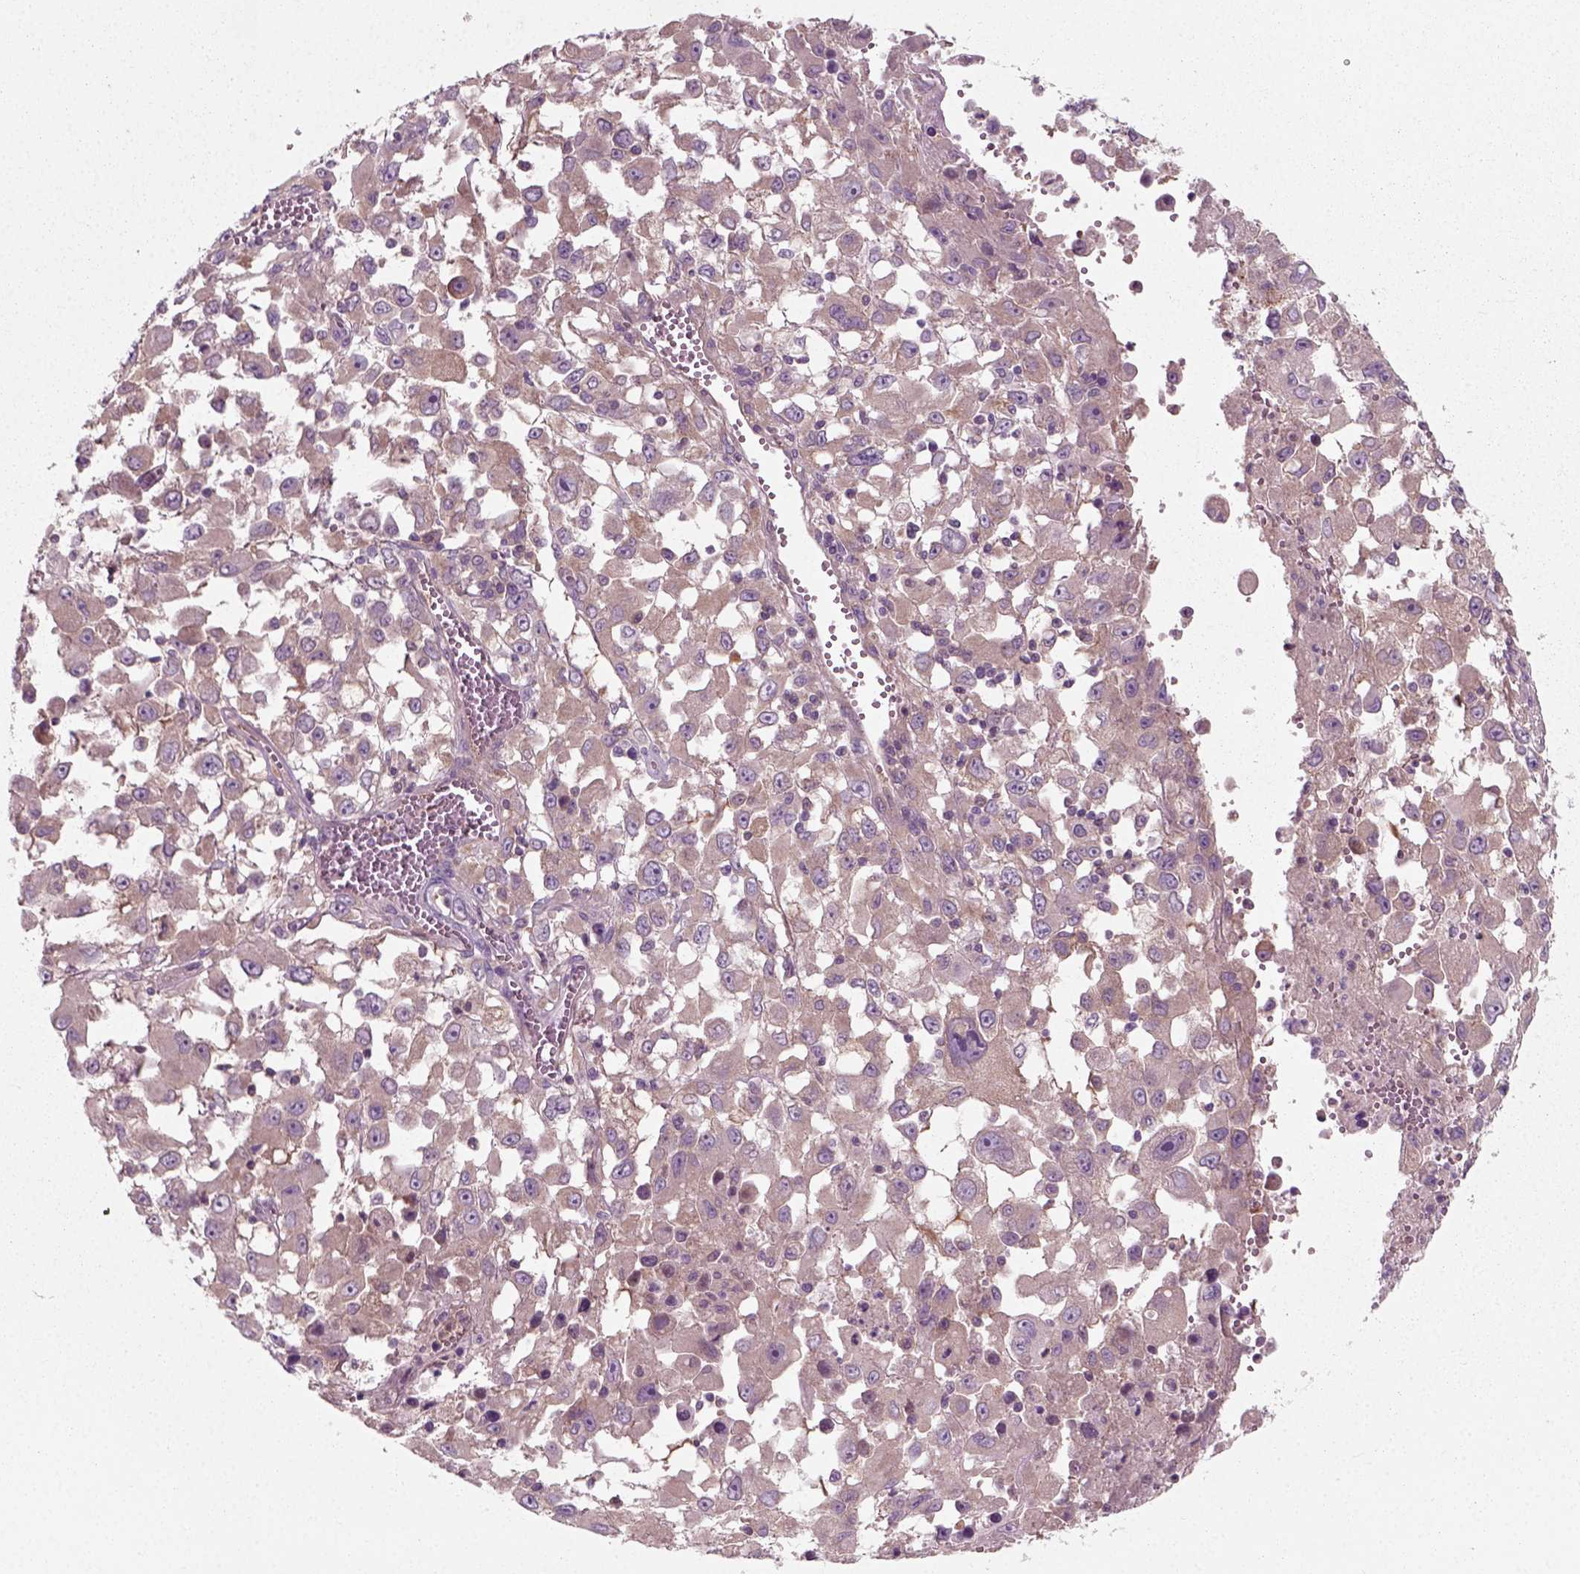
{"staining": {"intensity": "weak", "quantity": ">75%", "location": "cytoplasmic/membranous"}, "tissue": "melanoma", "cell_type": "Tumor cells", "image_type": "cancer", "snomed": [{"axis": "morphology", "description": "Malignant melanoma, Metastatic site"}, {"axis": "topography", "description": "Soft tissue"}], "caption": "There is low levels of weak cytoplasmic/membranous expression in tumor cells of malignant melanoma (metastatic site), as demonstrated by immunohistochemical staining (brown color).", "gene": "RND2", "patient": {"sex": "male", "age": 50}}